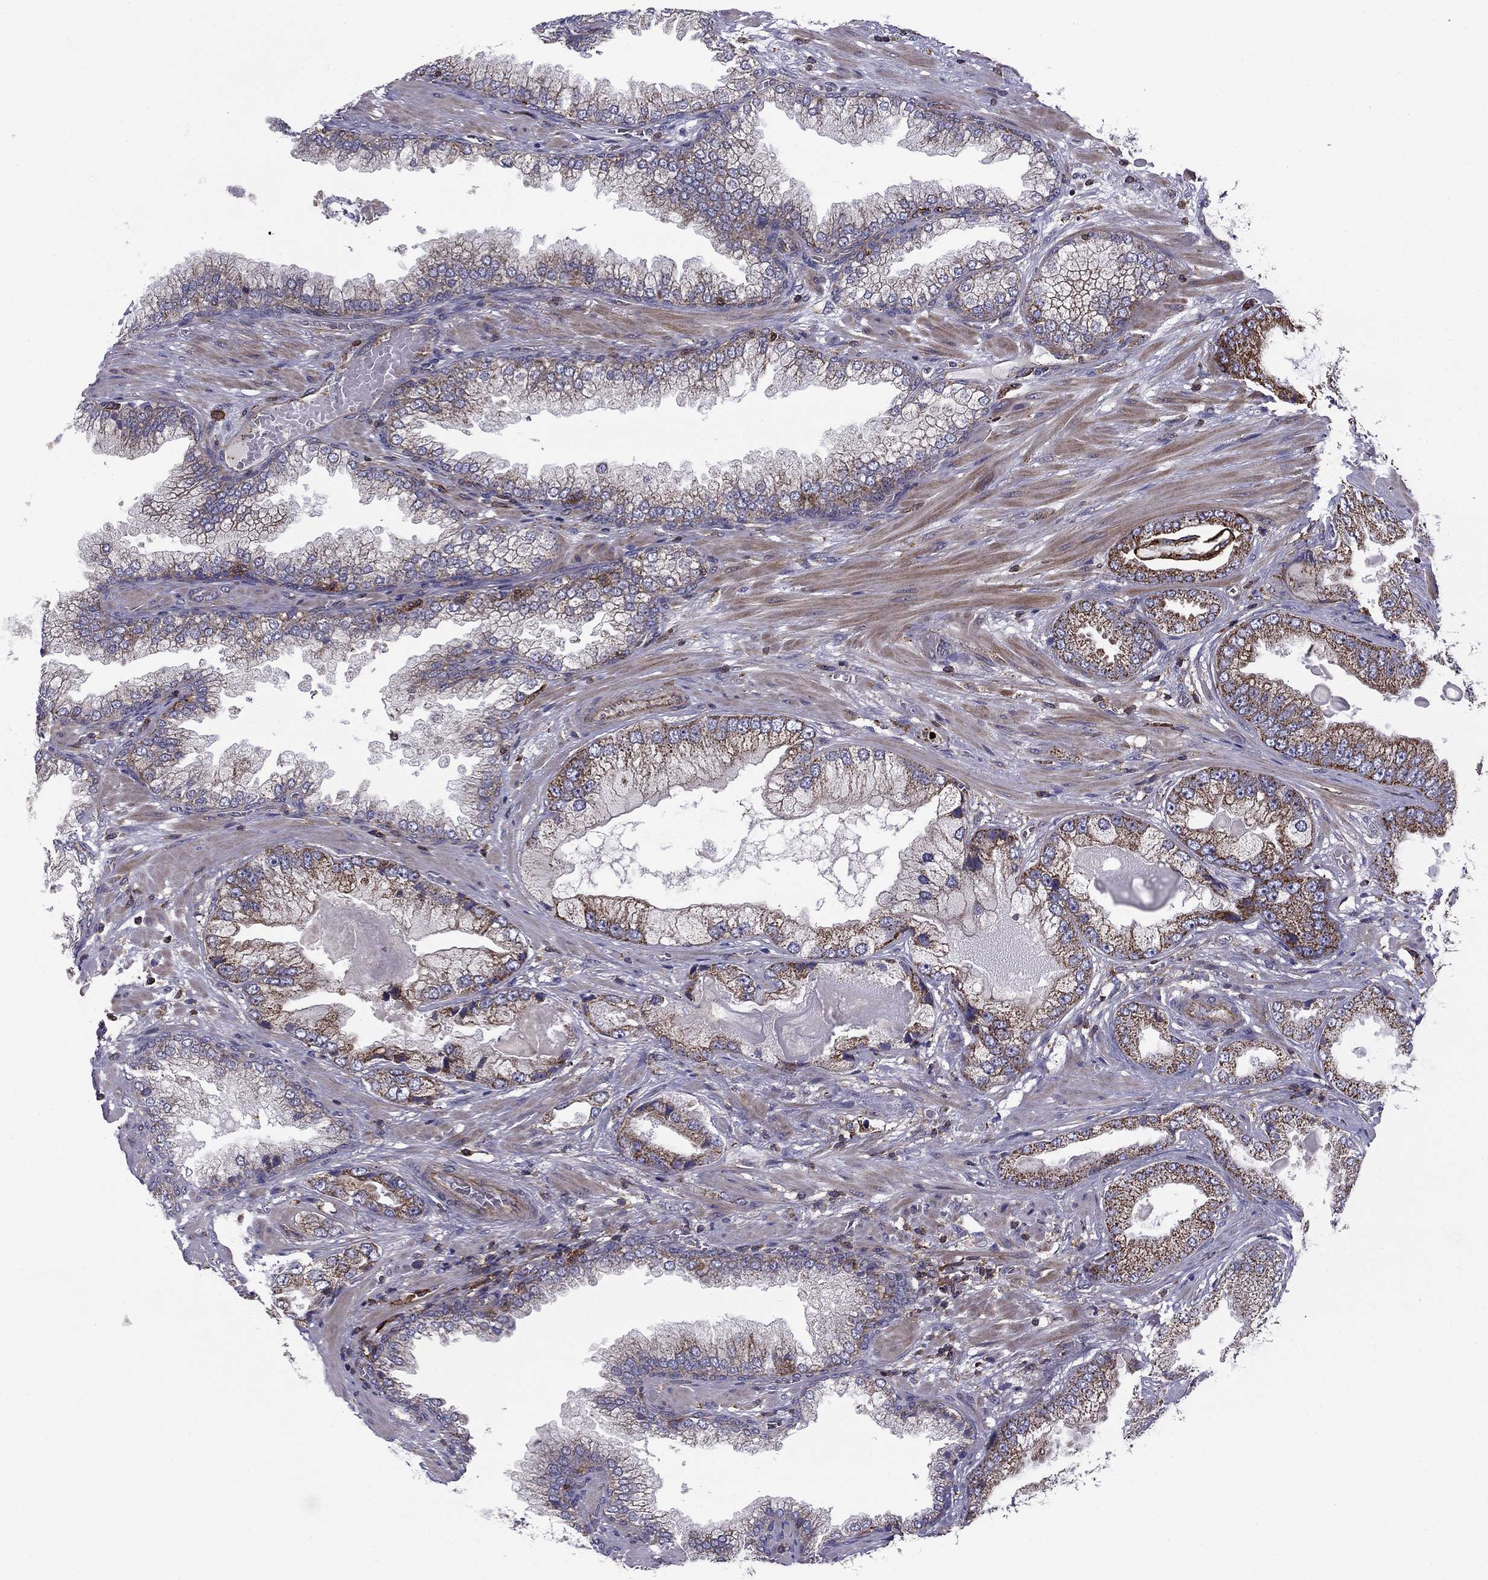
{"staining": {"intensity": "strong", "quantity": "25%-75%", "location": "cytoplasmic/membranous"}, "tissue": "prostate cancer", "cell_type": "Tumor cells", "image_type": "cancer", "snomed": [{"axis": "morphology", "description": "Adenocarcinoma, Low grade"}, {"axis": "topography", "description": "Prostate"}], "caption": "This photomicrograph reveals immunohistochemistry staining of prostate cancer (adenocarcinoma (low-grade)), with high strong cytoplasmic/membranous positivity in approximately 25%-75% of tumor cells.", "gene": "ALG6", "patient": {"sex": "male", "age": 57}}